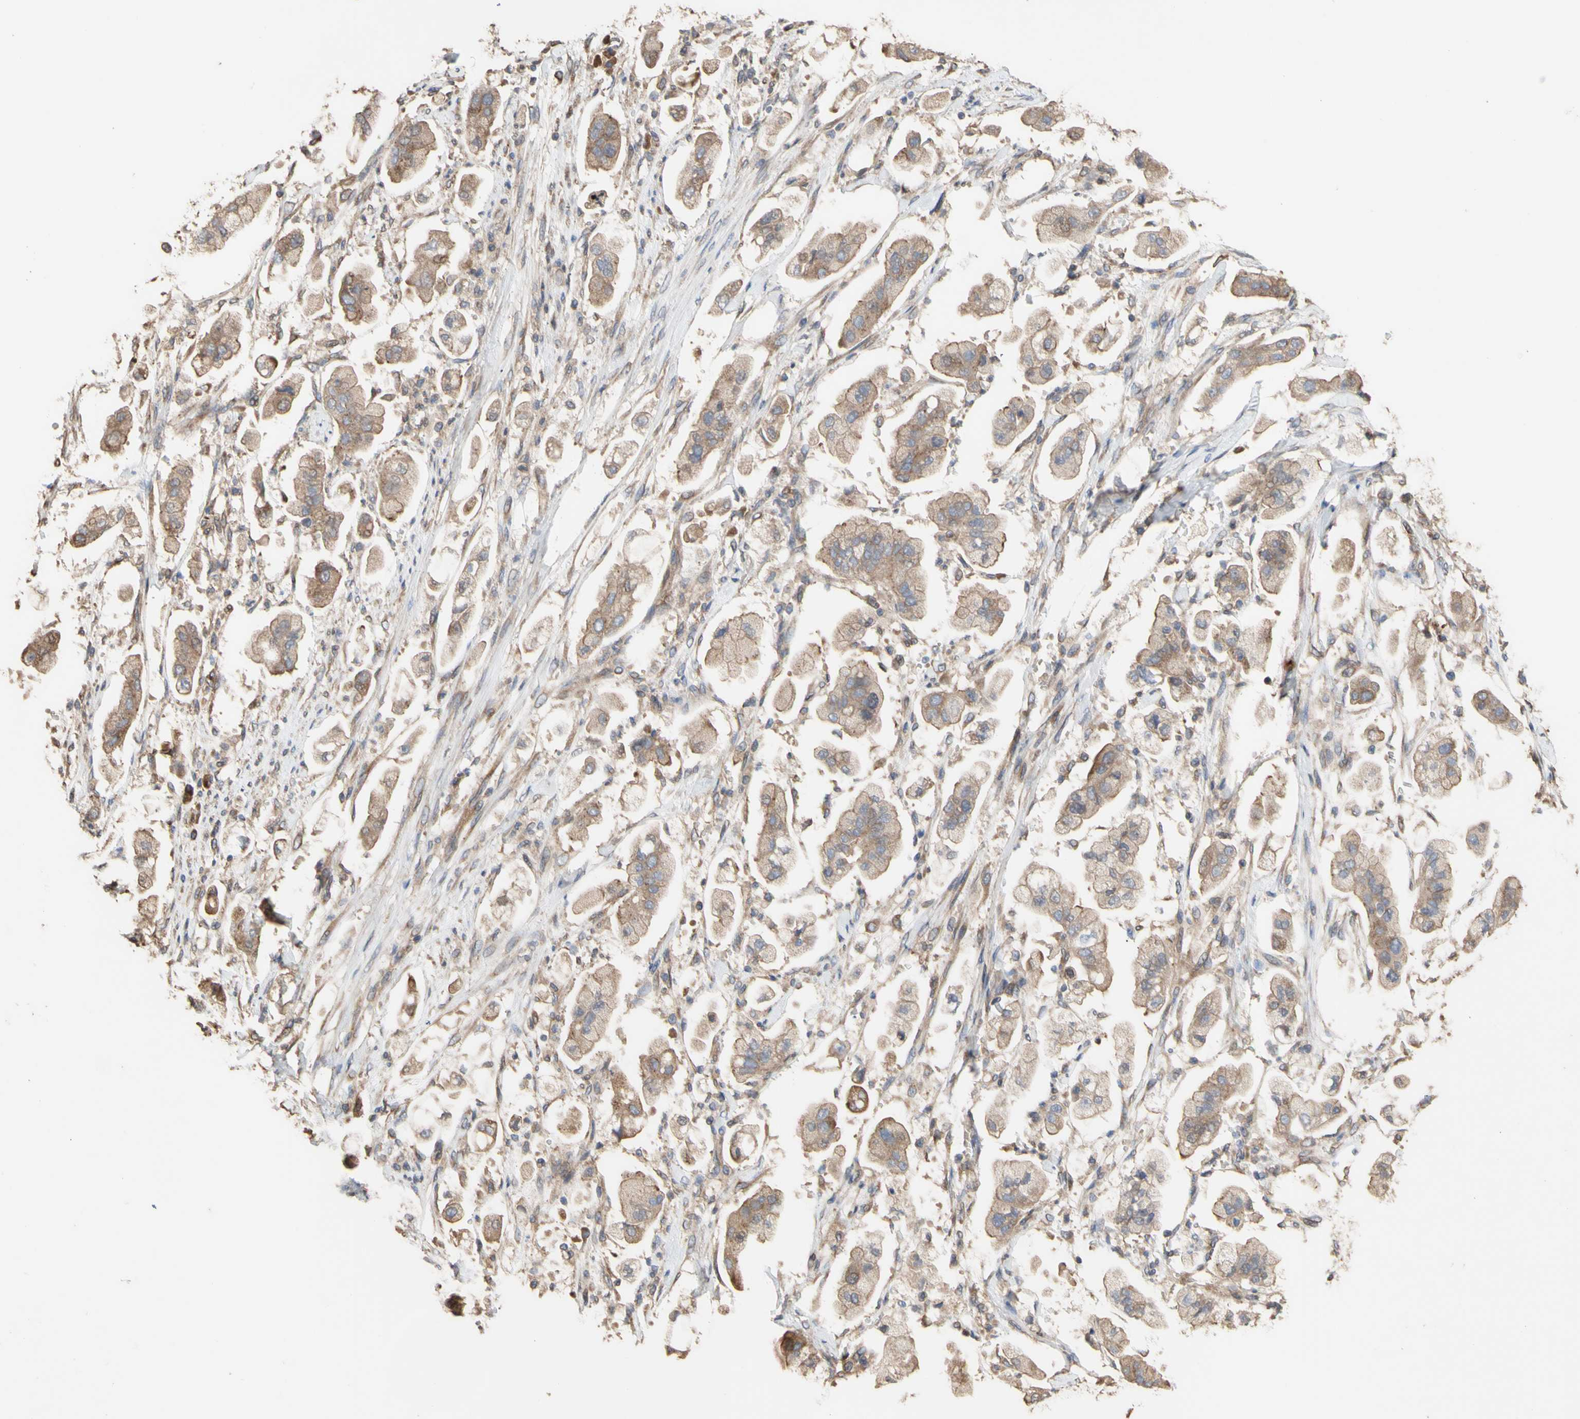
{"staining": {"intensity": "moderate", "quantity": ">75%", "location": "cytoplasmic/membranous"}, "tissue": "stomach cancer", "cell_type": "Tumor cells", "image_type": "cancer", "snomed": [{"axis": "morphology", "description": "Adenocarcinoma, NOS"}, {"axis": "topography", "description": "Stomach"}], "caption": "Immunohistochemical staining of stomach adenocarcinoma displays medium levels of moderate cytoplasmic/membranous protein staining in about >75% of tumor cells.", "gene": "NECTIN3", "patient": {"sex": "male", "age": 62}}